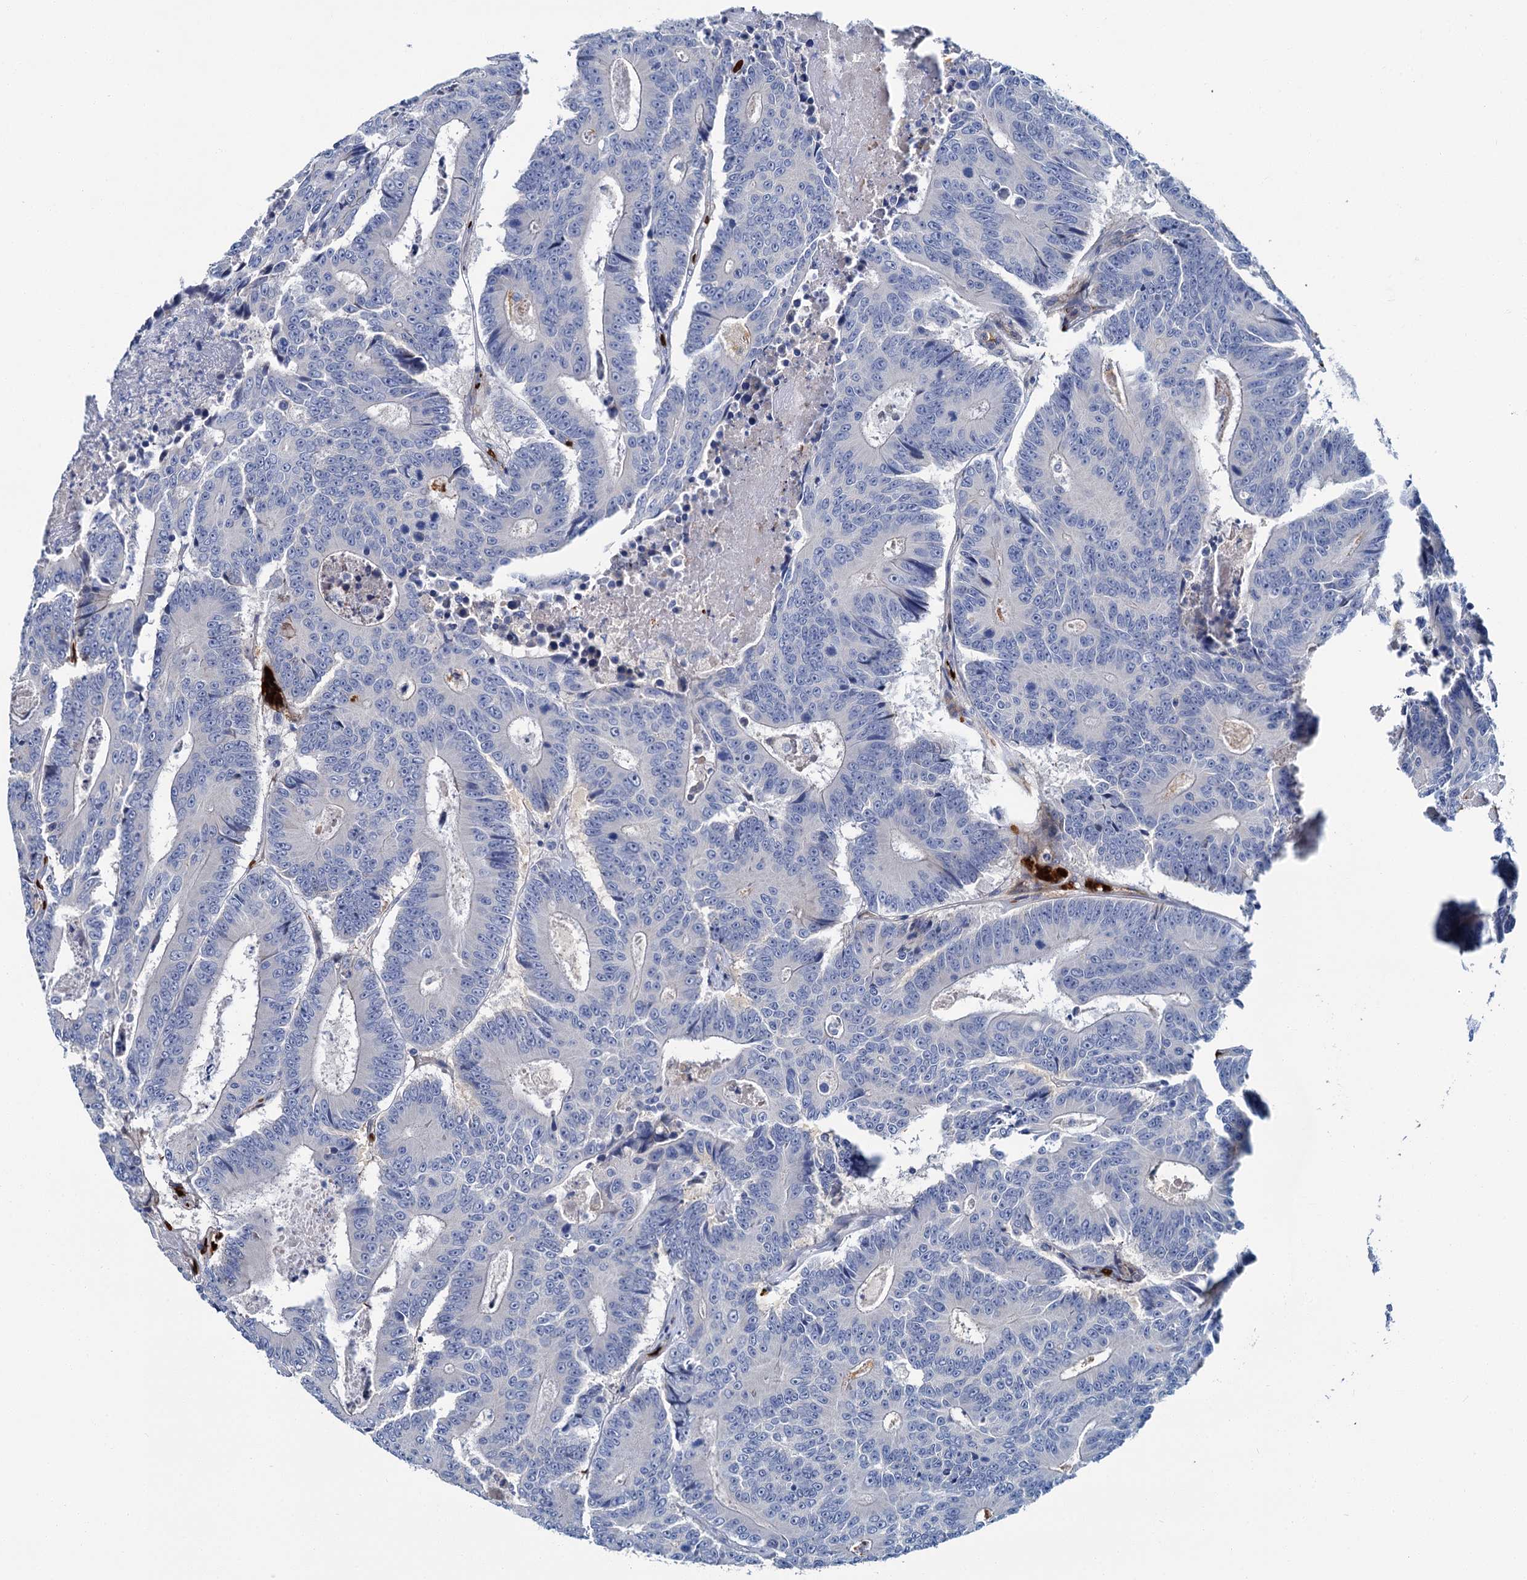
{"staining": {"intensity": "negative", "quantity": "none", "location": "none"}, "tissue": "colorectal cancer", "cell_type": "Tumor cells", "image_type": "cancer", "snomed": [{"axis": "morphology", "description": "Adenocarcinoma, NOS"}, {"axis": "topography", "description": "Colon"}], "caption": "High magnification brightfield microscopy of colorectal cancer stained with DAB (brown) and counterstained with hematoxylin (blue): tumor cells show no significant positivity.", "gene": "ATG2A", "patient": {"sex": "male", "age": 83}}